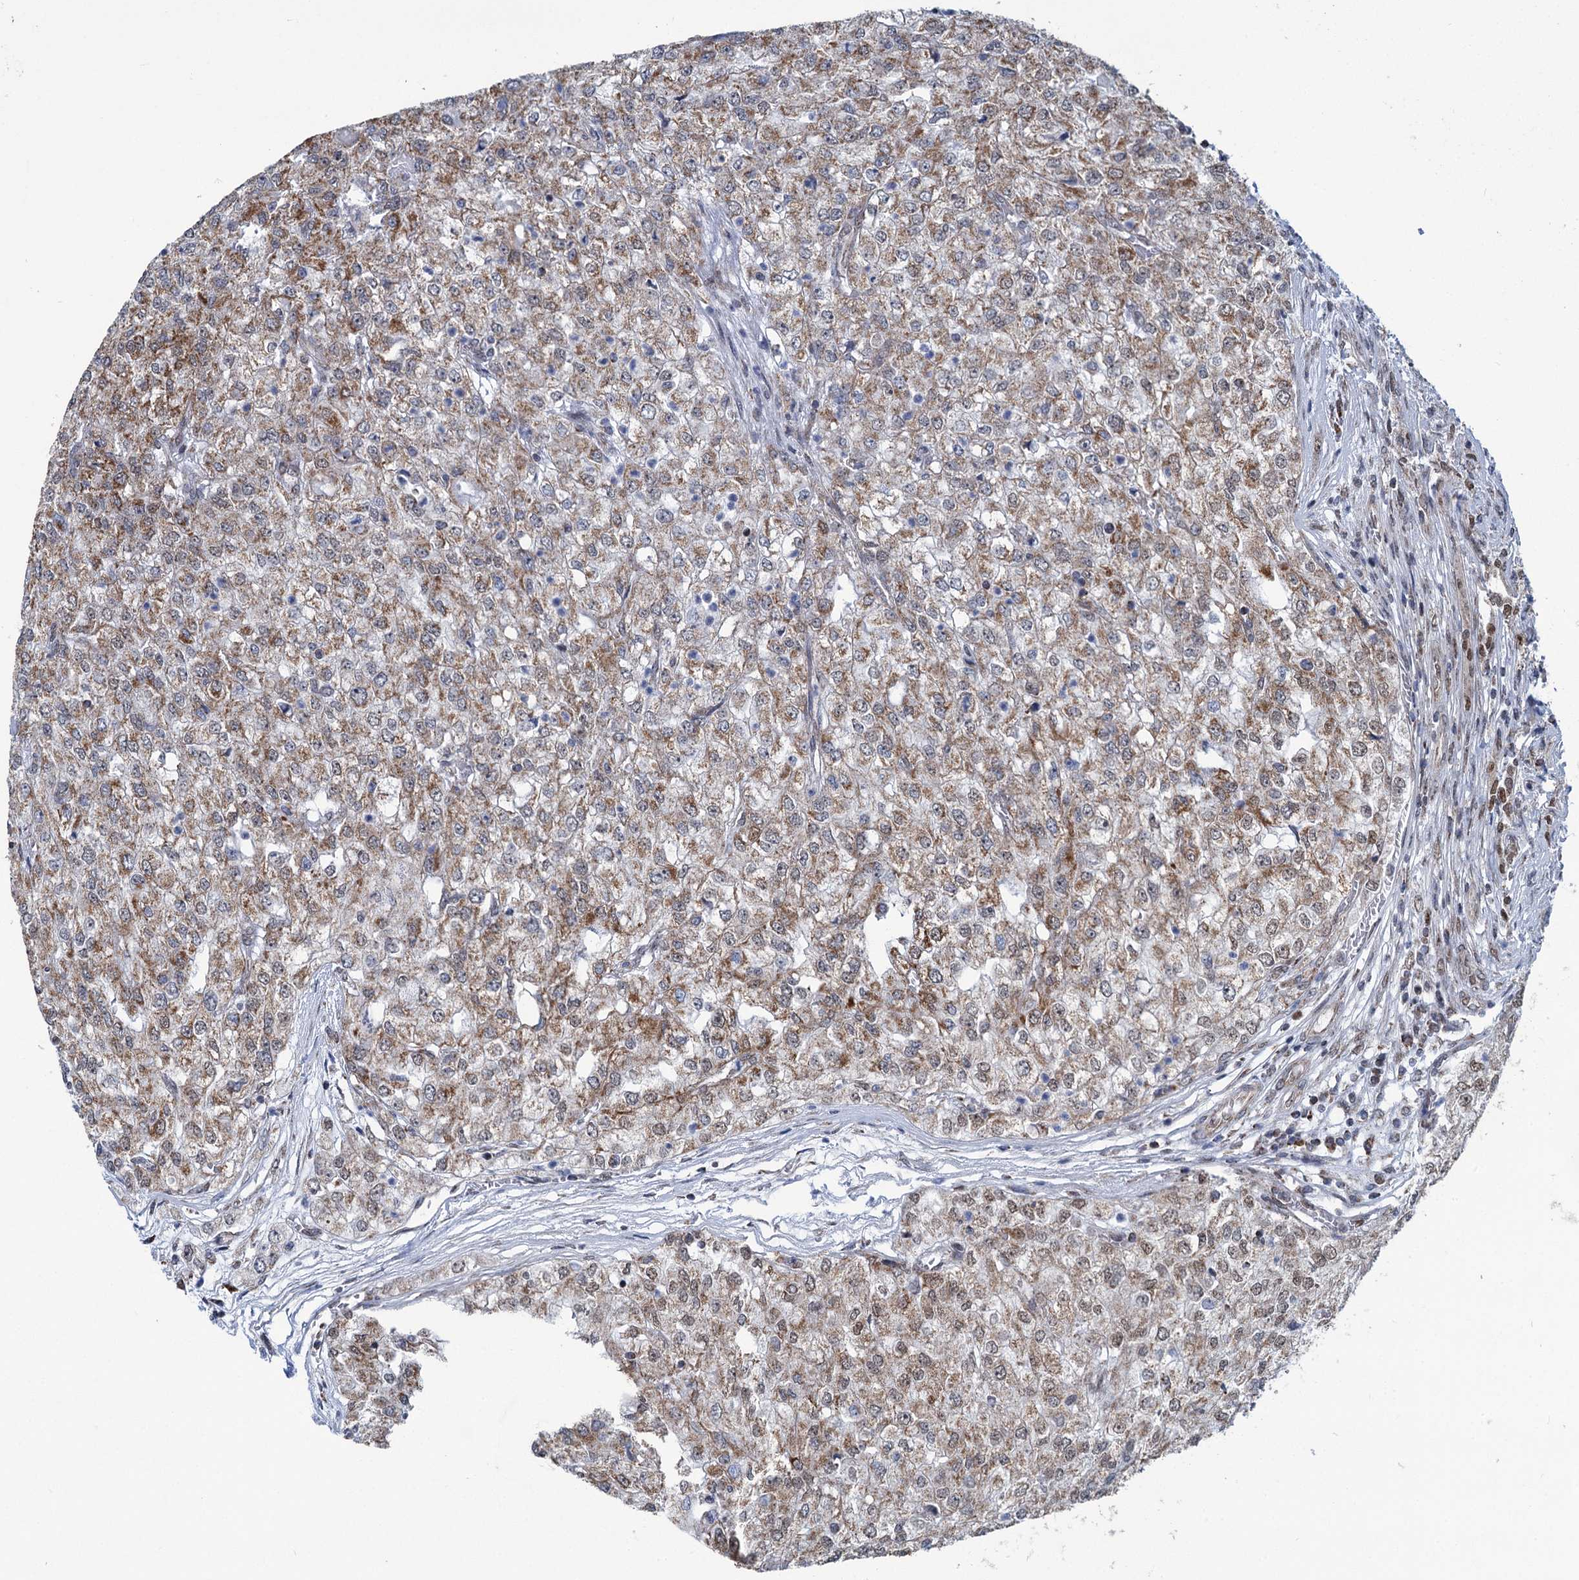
{"staining": {"intensity": "moderate", "quantity": ">75%", "location": "cytoplasmic/membranous"}, "tissue": "renal cancer", "cell_type": "Tumor cells", "image_type": "cancer", "snomed": [{"axis": "morphology", "description": "Adenocarcinoma, NOS"}, {"axis": "topography", "description": "Kidney"}], "caption": "IHC (DAB (3,3'-diaminobenzidine)) staining of human renal cancer shows moderate cytoplasmic/membranous protein expression in about >75% of tumor cells.", "gene": "MORN3", "patient": {"sex": "female", "age": 54}}